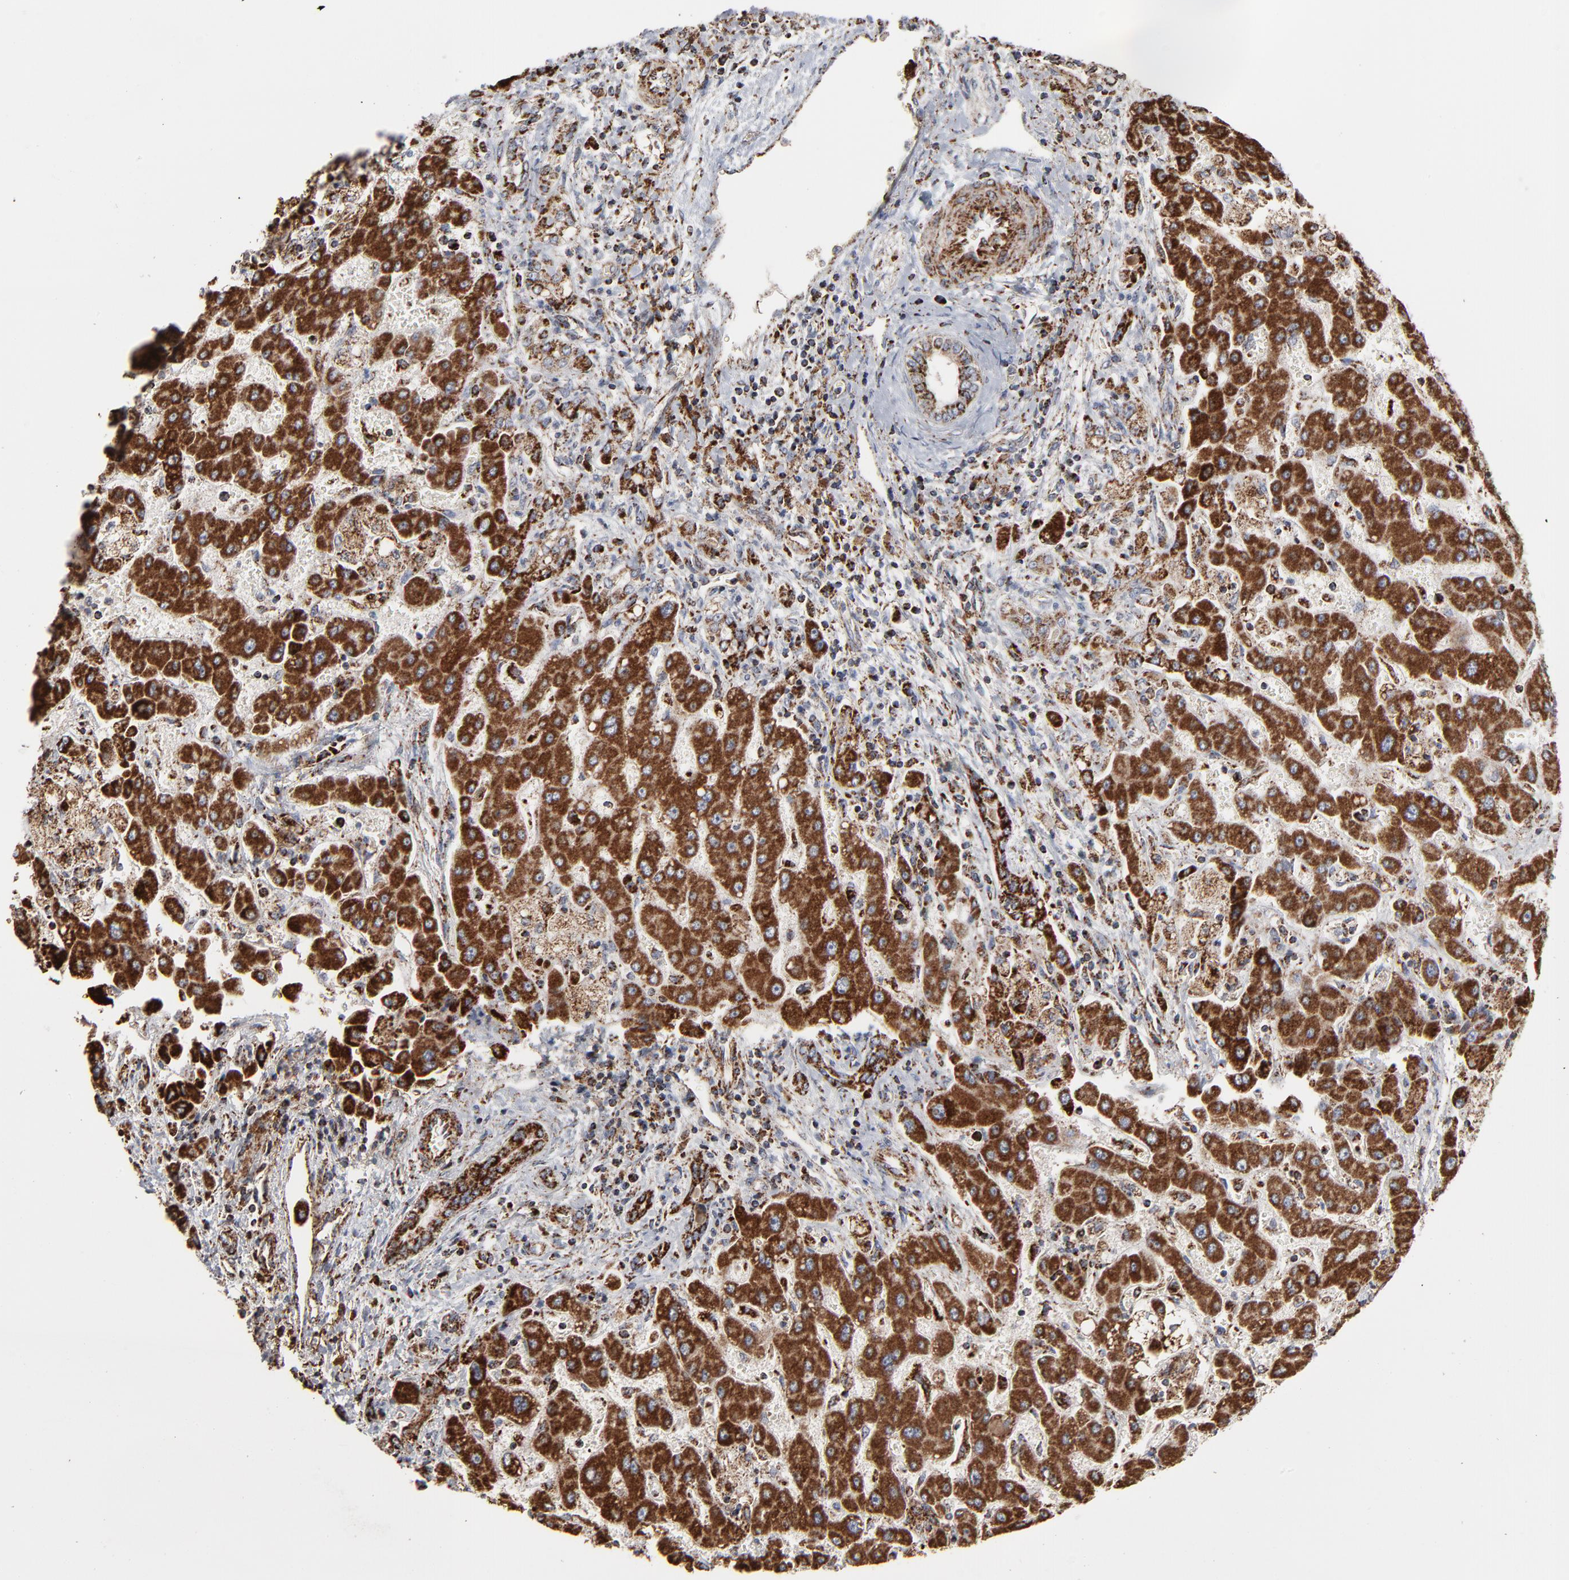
{"staining": {"intensity": "strong", "quantity": ">75%", "location": "cytoplasmic/membranous"}, "tissue": "liver cancer", "cell_type": "Tumor cells", "image_type": "cancer", "snomed": [{"axis": "morphology", "description": "Cholangiocarcinoma"}, {"axis": "topography", "description": "Liver"}], "caption": "Strong cytoplasmic/membranous protein staining is identified in approximately >75% of tumor cells in liver cholangiocarcinoma. Ihc stains the protein of interest in brown and the nuclei are stained blue.", "gene": "UQCRC1", "patient": {"sex": "male", "age": 50}}